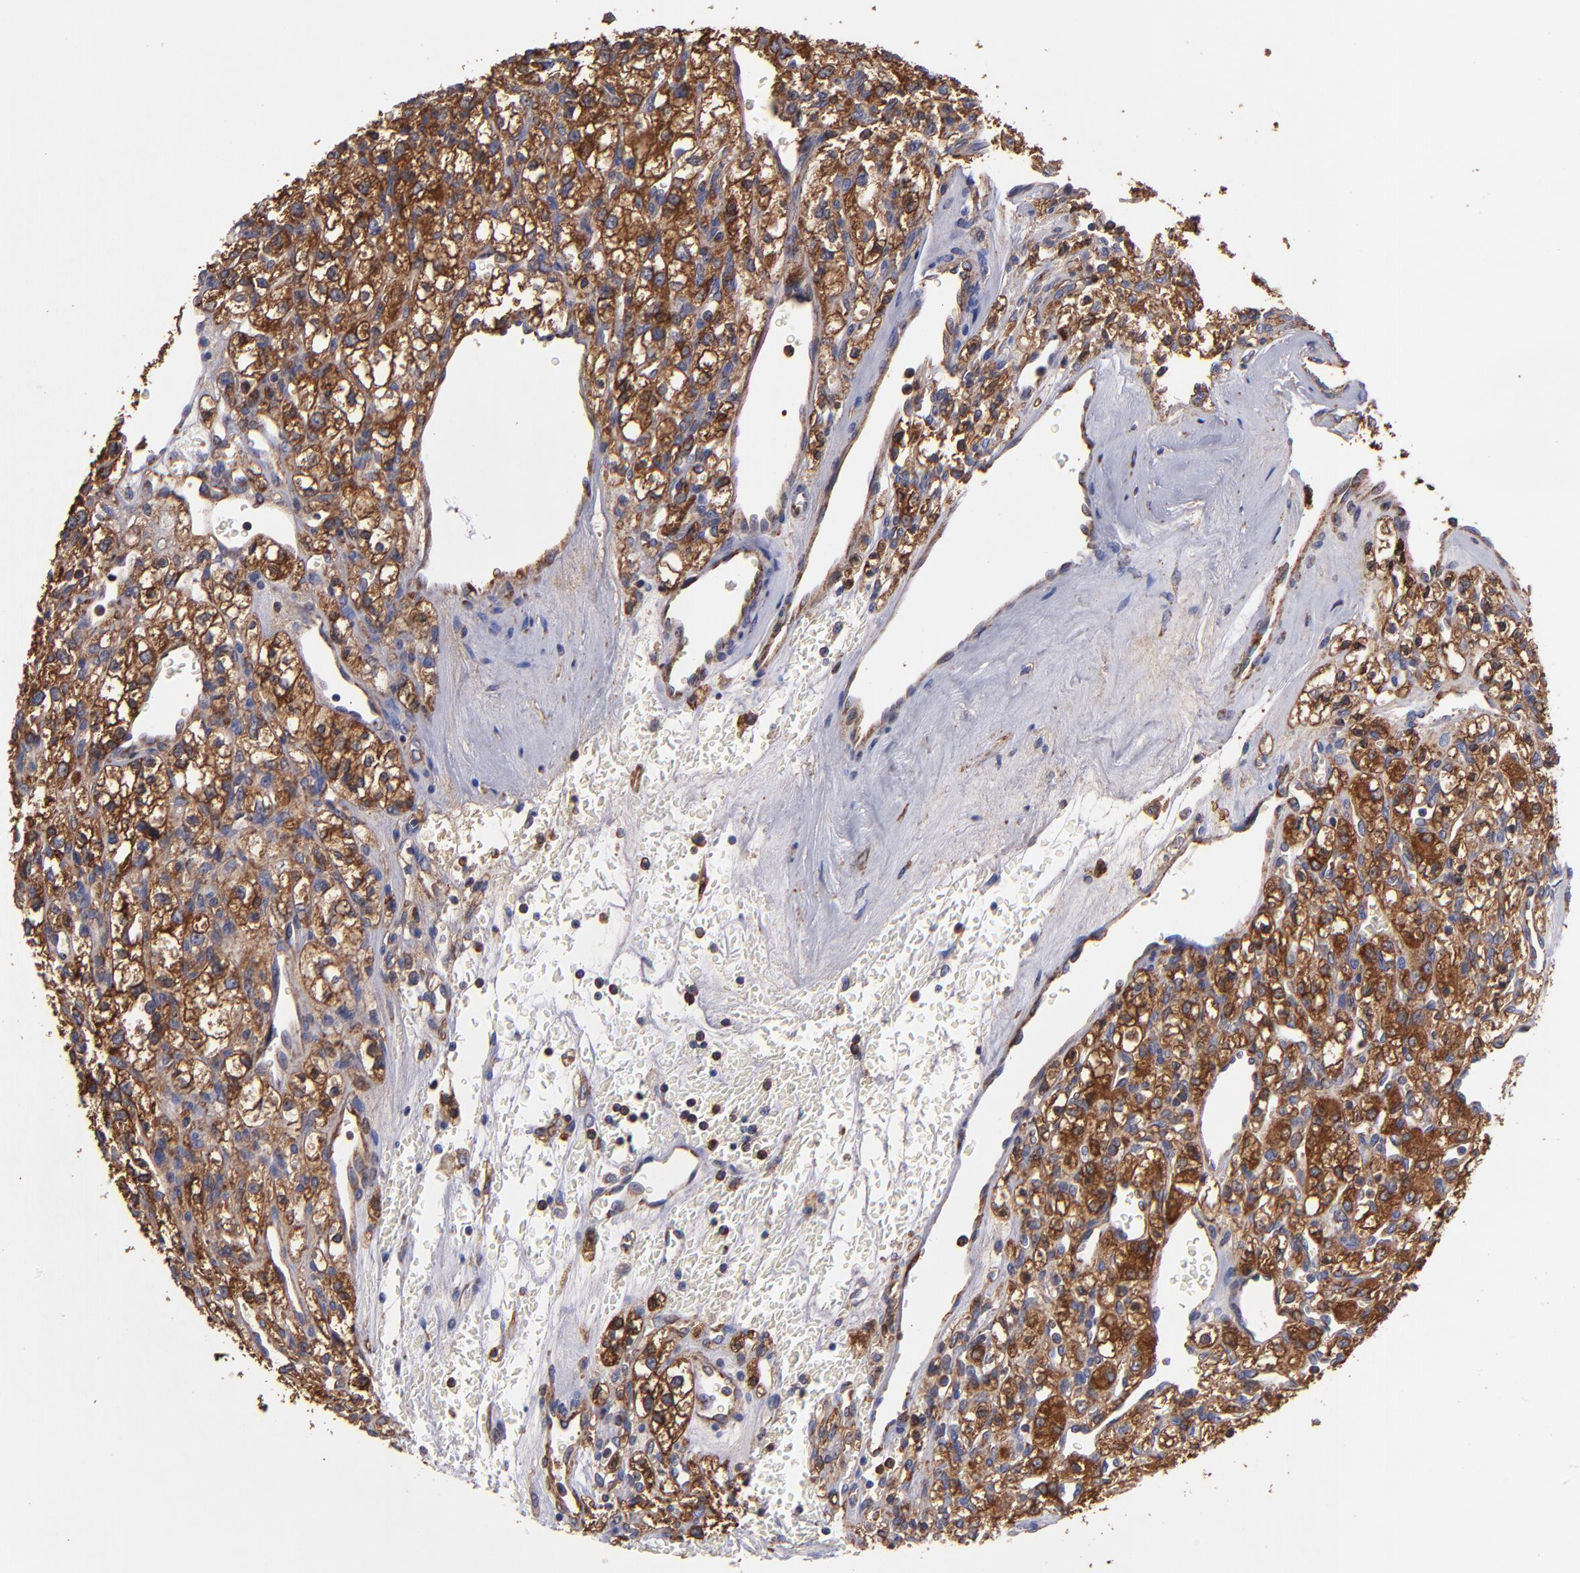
{"staining": {"intensity": "strong", "quantity": ">75%", "location": "cytoplasmic/membranous"}, "tissue": "renal cancer", "cell_type": "Tumor cells", "image_type": "cancer", "snomed": [{"axis": "morphology", "description": "Adenocarcinoma, NOS"}, {"axis": "topography", "description": "Kidney"}], "caption": "Renal adenocarcinoma tissue displays strong cytoplasmic/membranous expression in approximately >75% of tumor cells The staining was performed using DAB, with brown indicating positive protein expression. Nuclei are stained blue with hematoxylin.", "gene": "MVP", "patient": {"sex": "female", "age": 62}}